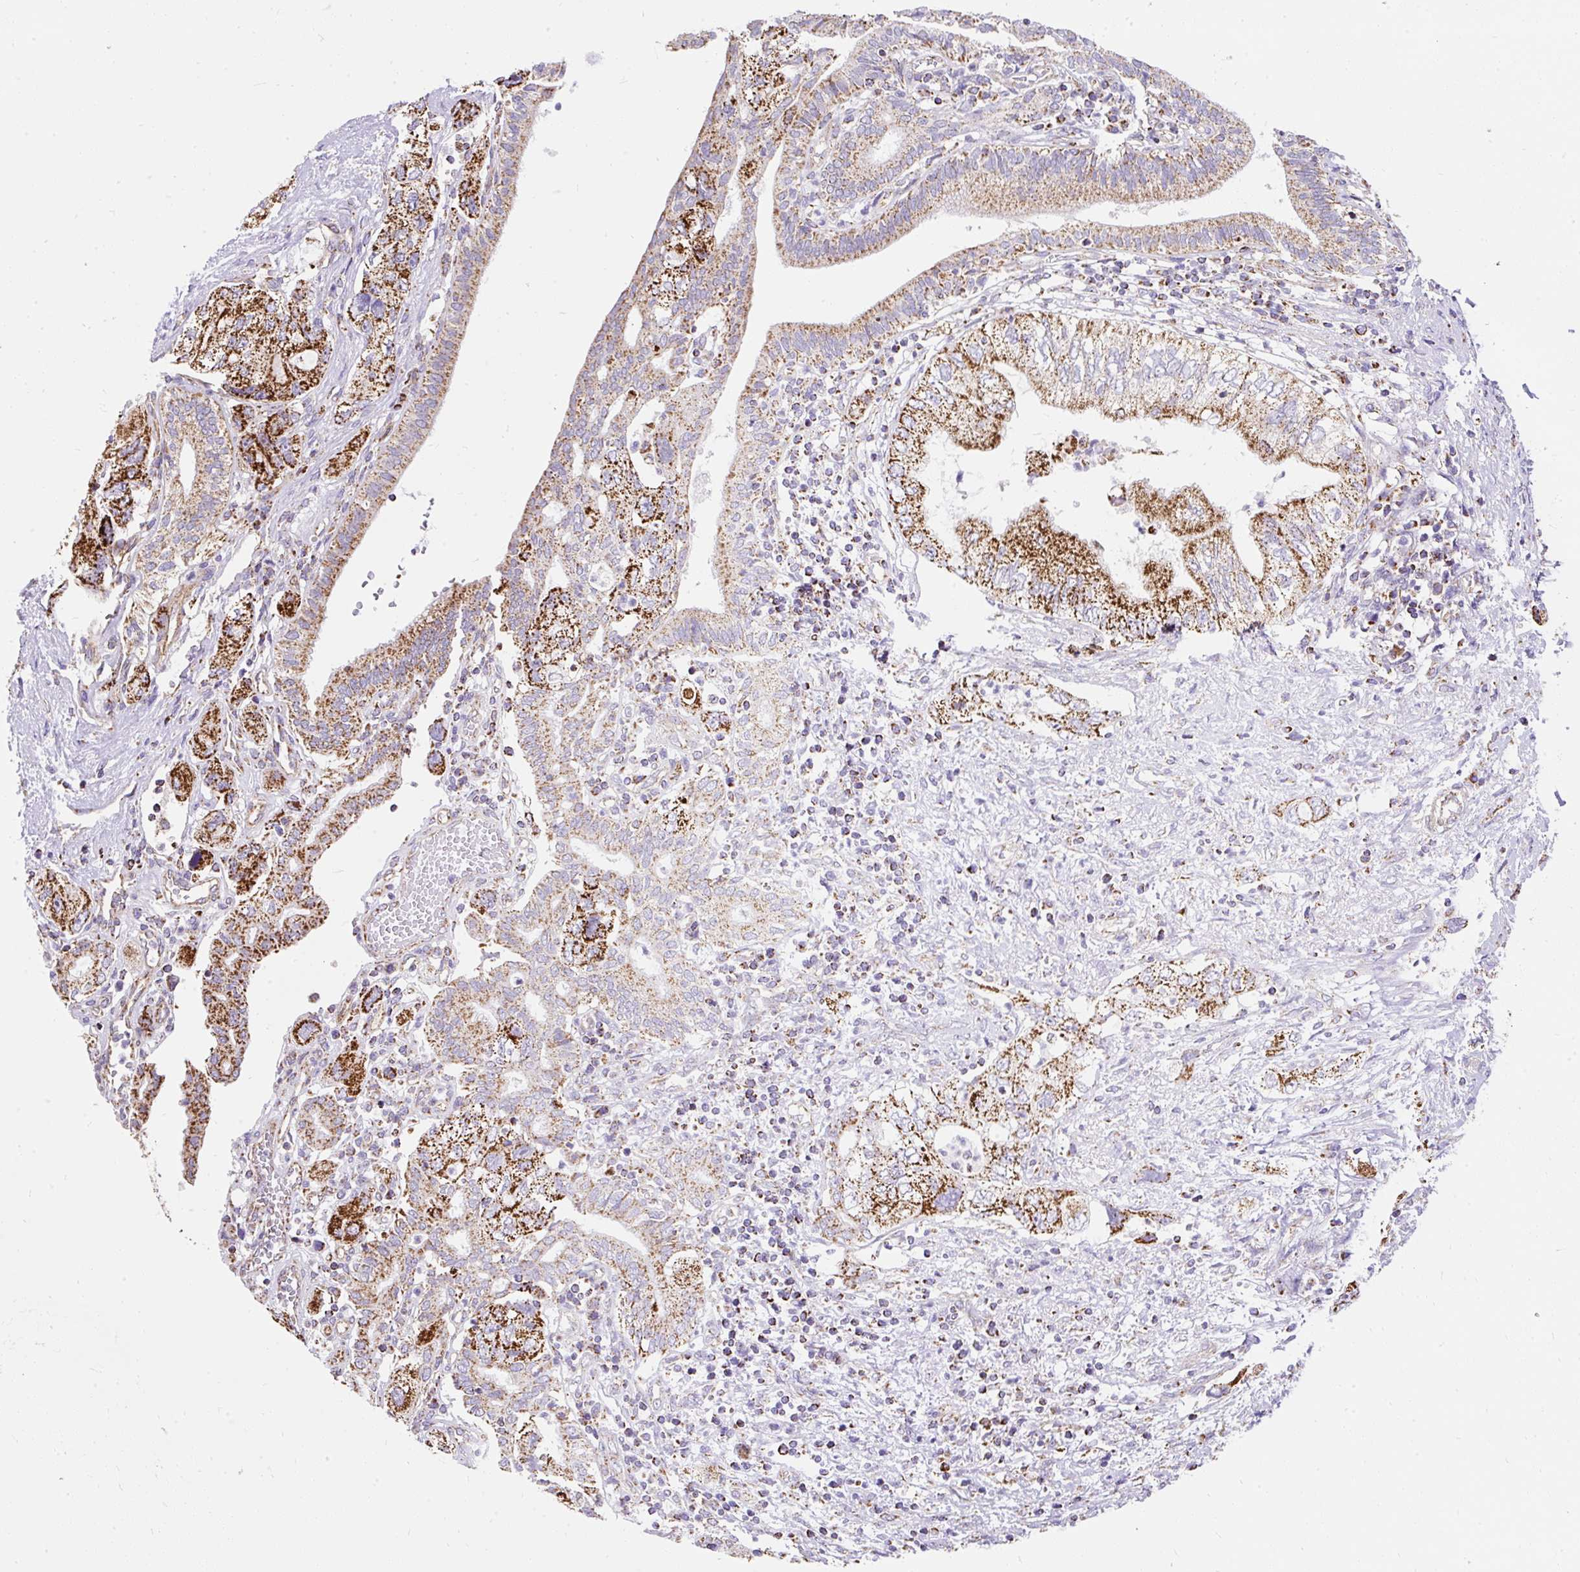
{"staining": {"intensity": "strong", "quantity": "25%-75%", "location": "cytoplasmic/membranous"}, "tissue": "pancreatic cancer", "cell_type": "Tumor cells", "image_type": "cancer", "snomed": [{"axis": "morphology", "description": "Adenocarcinoma, NOS"}, {"axis": "topography", "description": "Pancreas"}], "caption": "Tumor cells display strong cytoplasmic/membranous positivity in about 25%-75% of cells in pancreatic adenocarcinoma.", "gene": "CEP290", "patient": {"sex": "female", "age": 73}}